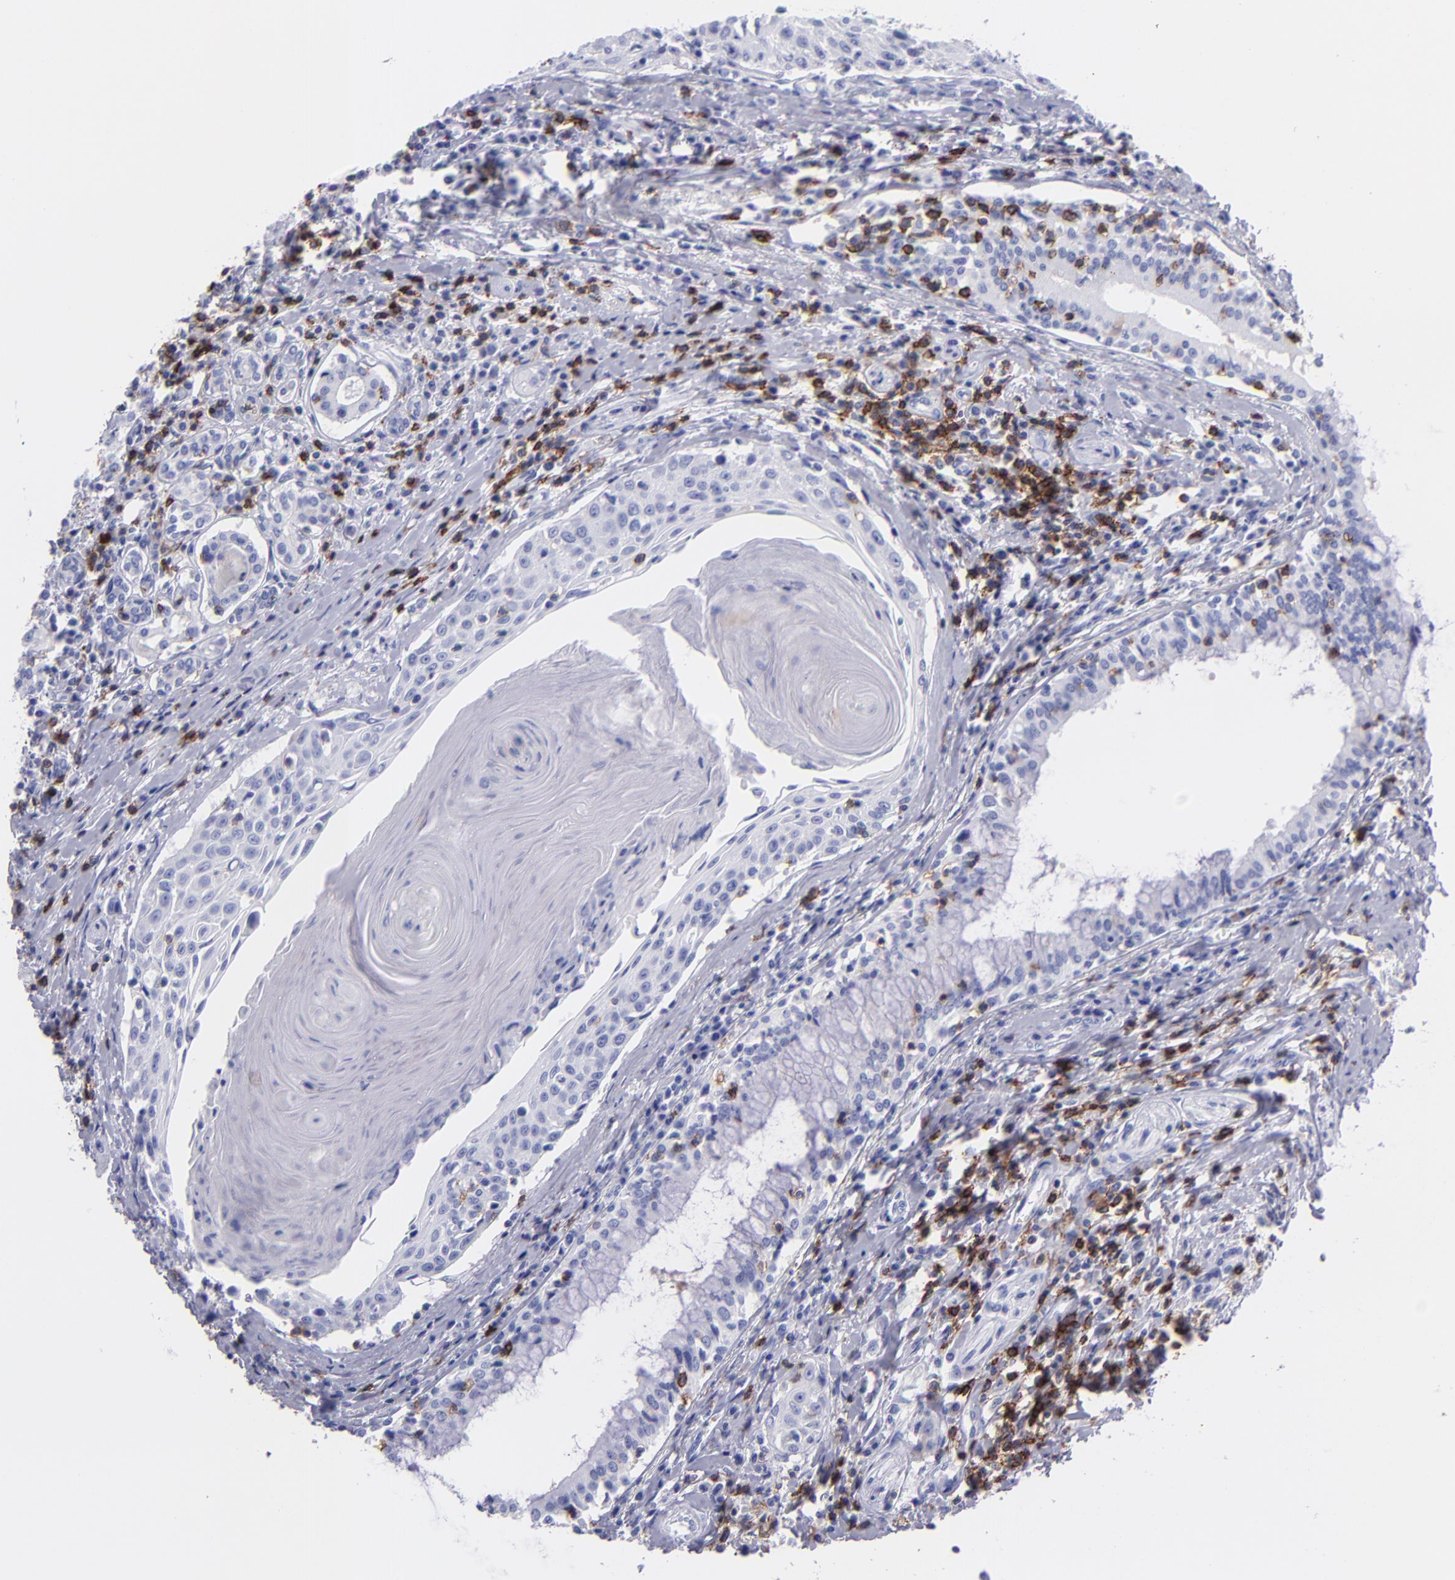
{"staining": {"intensity": "negative", "quantity": "none", "location": "none"}, "tissue": "head and neck cancer", "cell_type": "Tumor cells", "image_type": "cancer", "snomed": [{"axis": "morphology", "description": "Squamous cell carcinoma, NOS"}, {"axis": "morphology", "description": "Squamous cell carcinoma, metastatic, NOS"}, {"axis": "topography", "description": "Lymph node"}, {"axis": "topography", "description": "Salivary gland"}, {"axis": "topography", "description": "Head-Neck"}], "caption": "This is an immunohistochemistry histopathology image of human head and neck metastatic squamous cell carcinoma. There is no expression in tumor cells.", "gene": "CD6", "patient": {"sex": "female", "age": 74}}